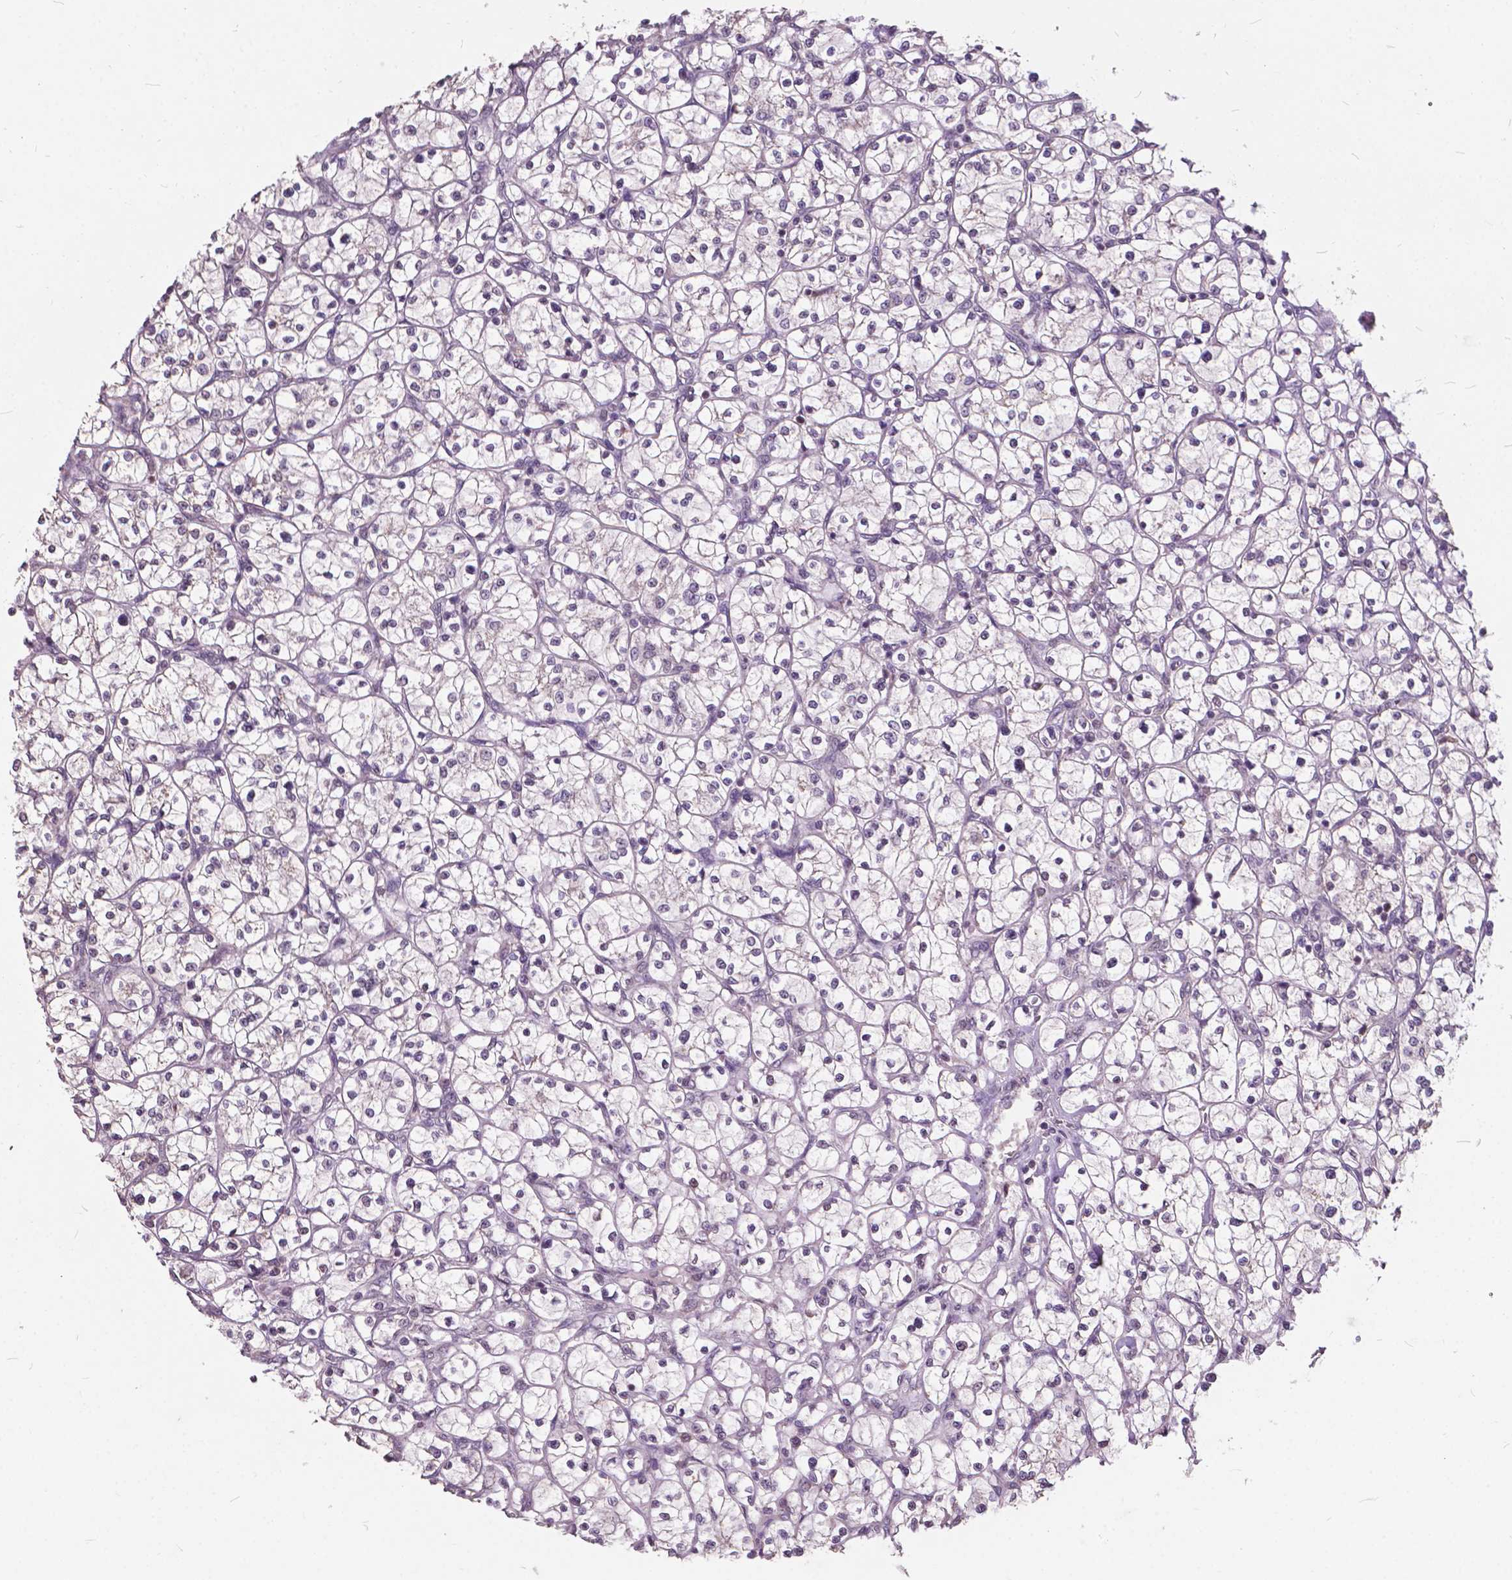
{"staining": {"intensity": "negative", "quantity": "none", "location": "none"}, "tissue": "renal cancer", "cell_type": "Tumor cells", "image_type": "cancer", "snomed": [{"axis": "morphology", "description": "Adenocarcinoma, NOS"}, {"axis": "topography", "description": "Kidney"}], "caption": "Tumor cells are negative for protein expression in human renal cancer (adenocarcinoma).", "gene": "MSH2", "patient": {"sex": "female", "age": 64}}